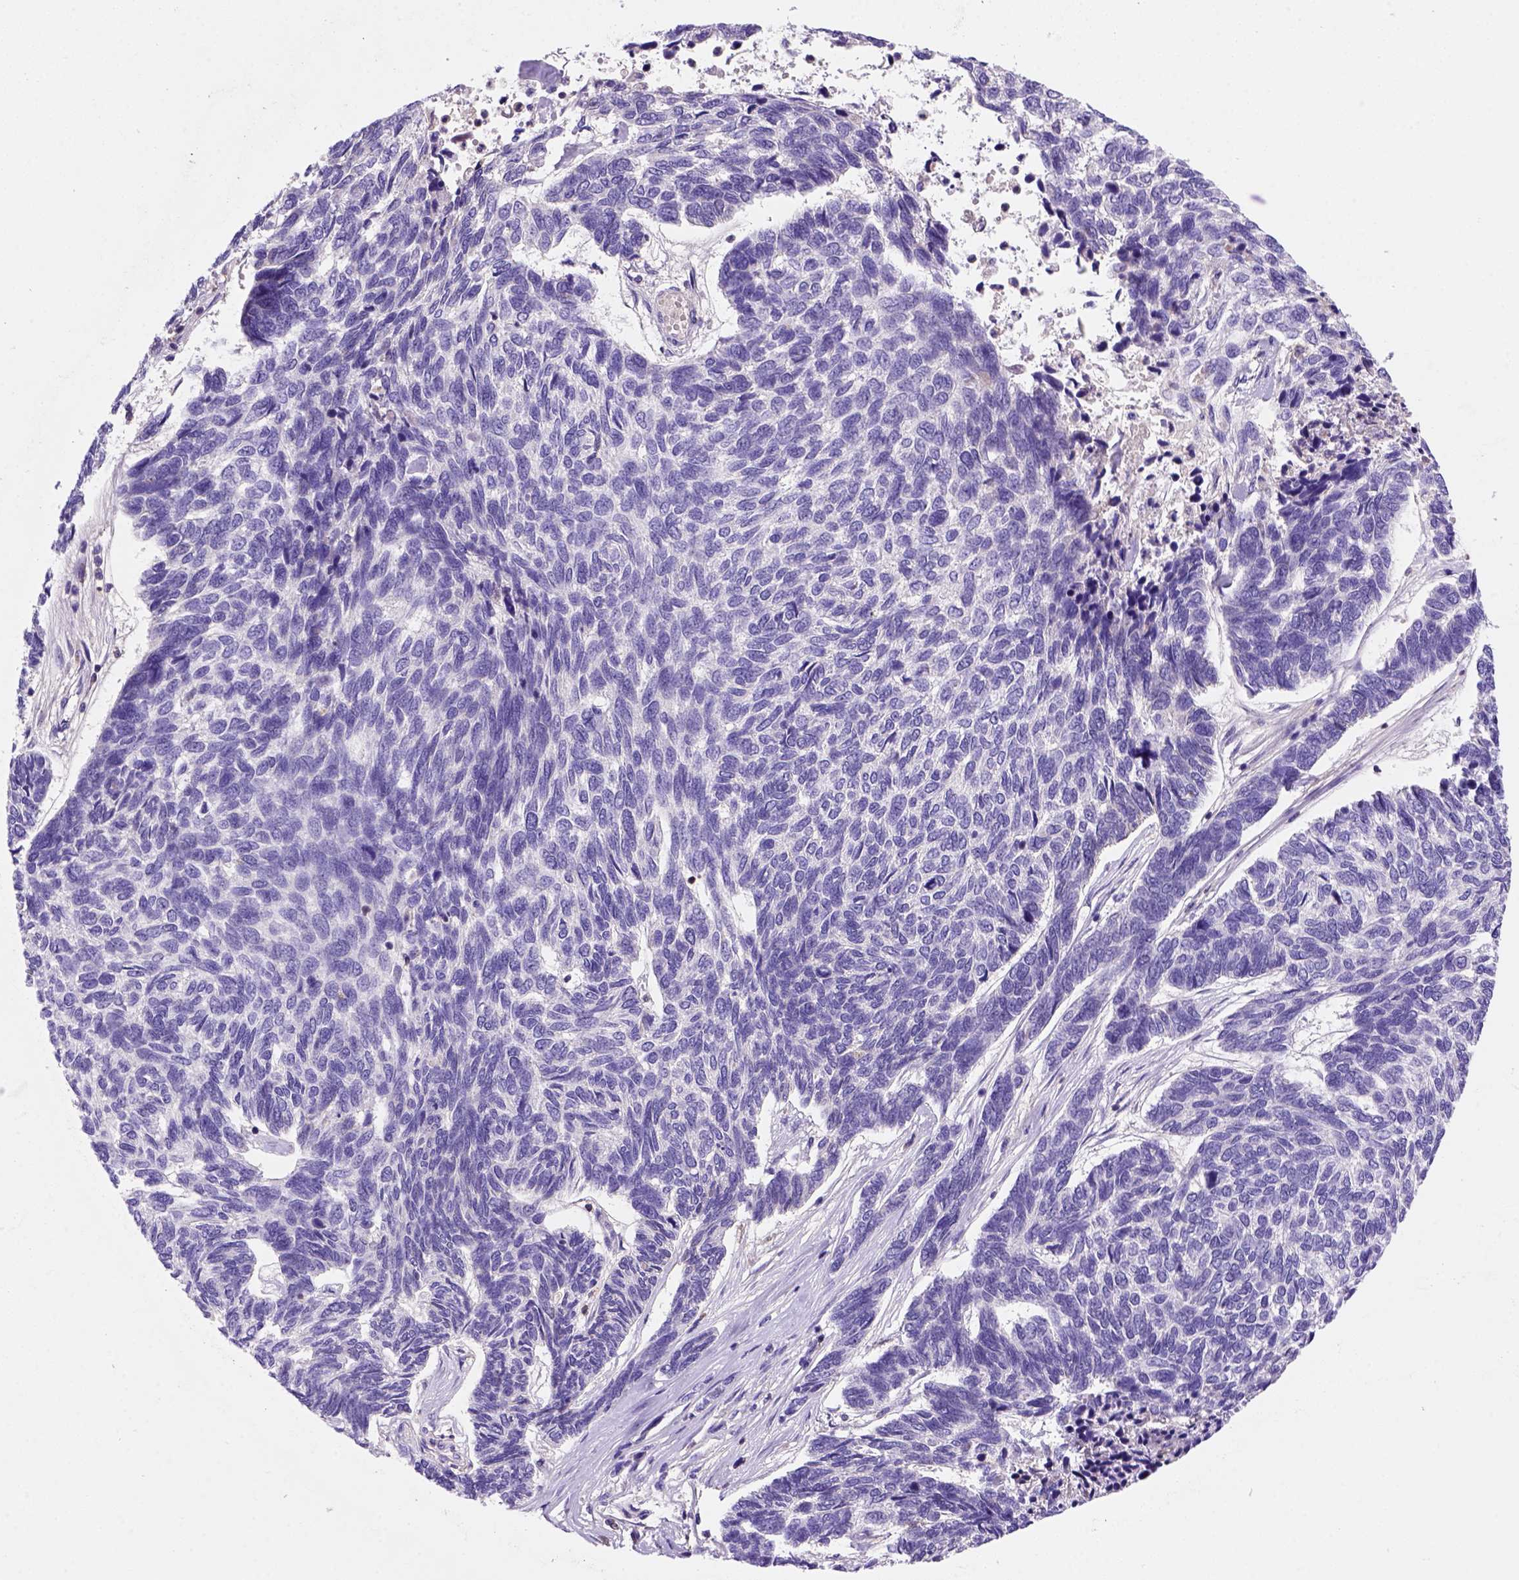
{"staining": {"intensity": "negative", "quantity": "none", "location": "none"}, "tissue": "skin cancer", "cell_type": "Tumor cells", "image_type": "cancer", "snomed": [{"axis": "morphology", "description": "Basal cell carcinoma"}, {"axis": "topography", "description": "Skin"}], "caption": "This photomicrograph is of skin cancer (basal cell carcinoma) stained with IHC to label a protein in brown with the nuclei are counter-stained blue. There is no staining in tumor cells. (Brightfield microscopy of DAB immunohistochemistry at high magnification).", "gene": "INPP5D", "patient": {"sex": "female", "age": 65}}